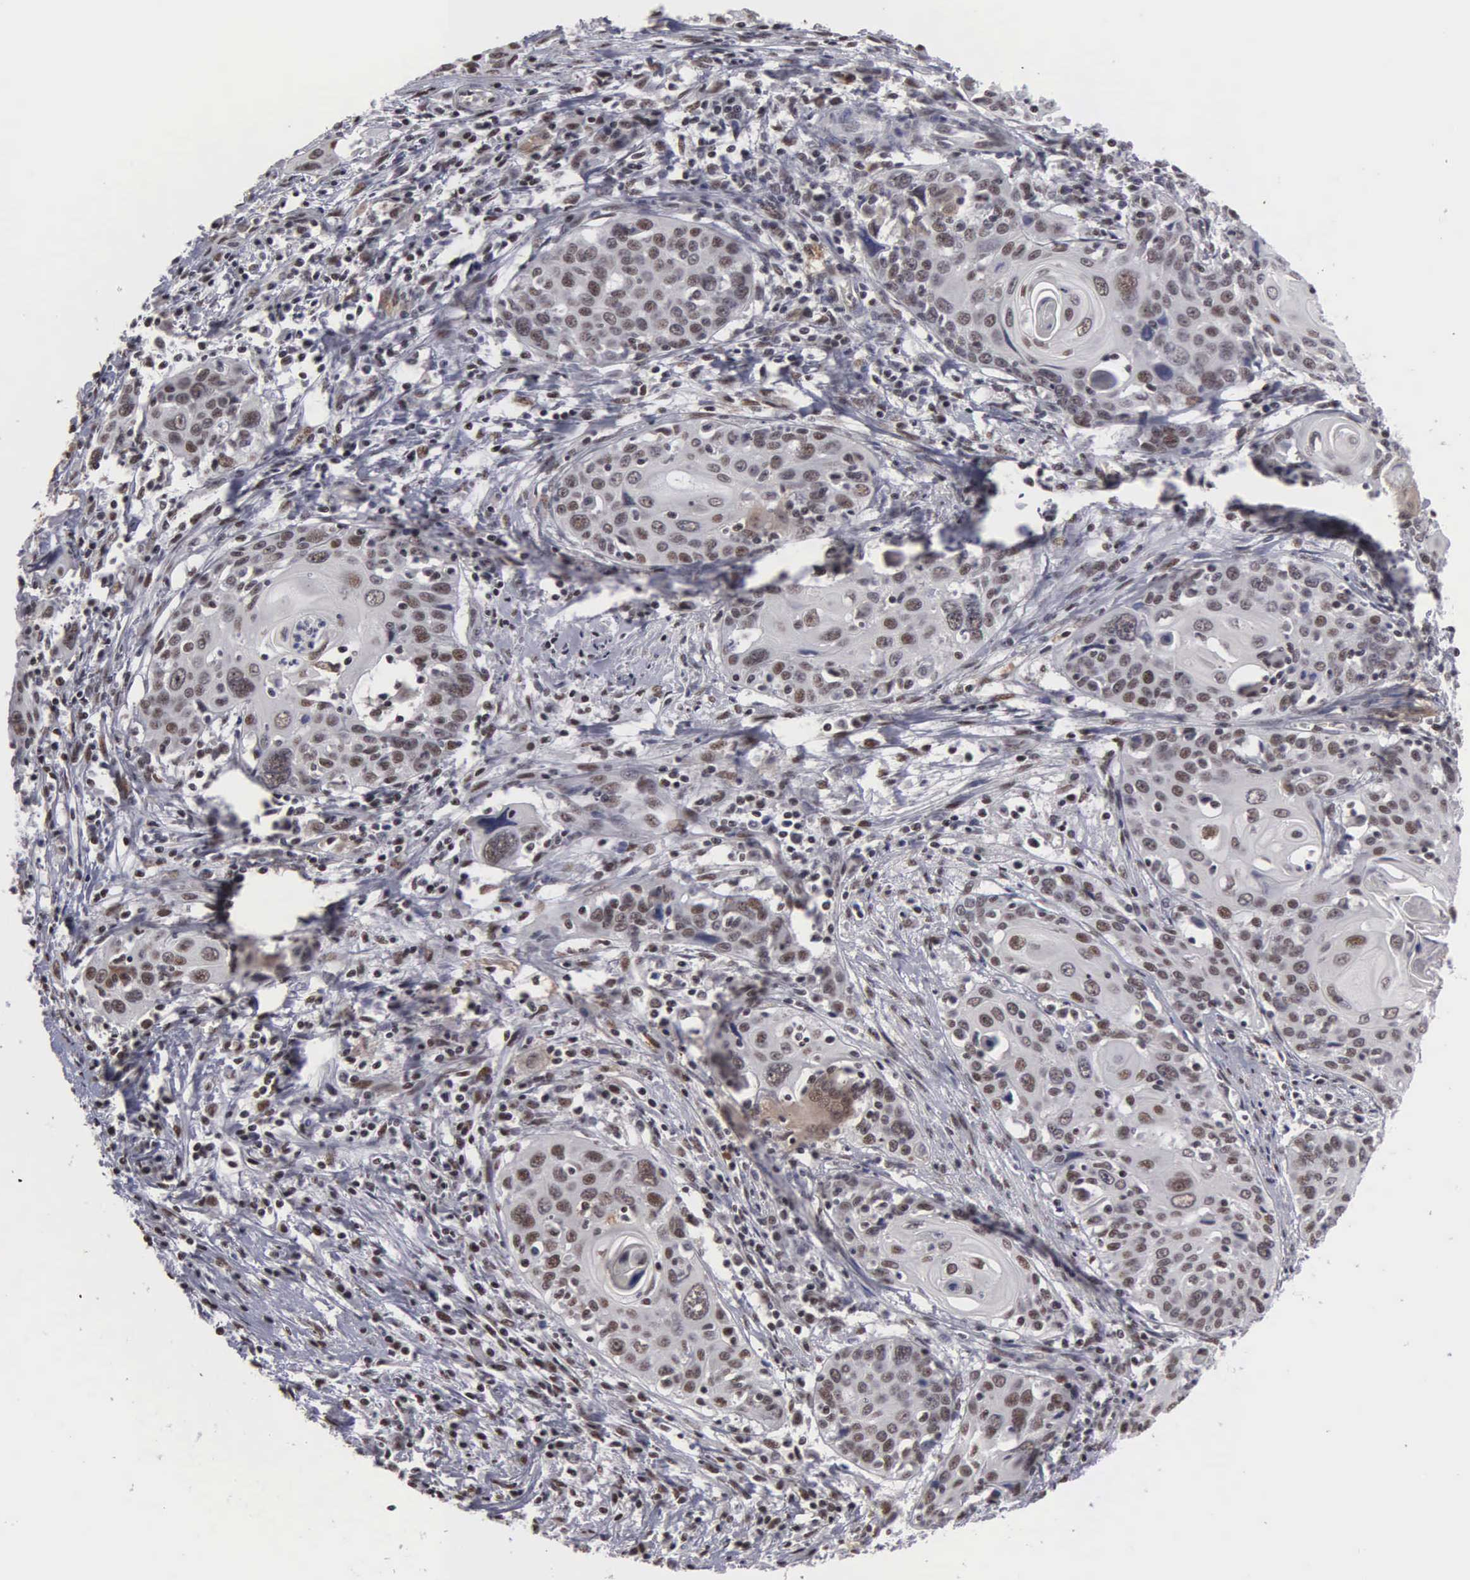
{"staining": {"intensity": "strong", "quantity": ">75%", "location": "nuclear"}, "tissue": "cervical cancer", "cell_type": "Tumor cells", "image_type": "cancer", "snomed": [{"axis": "morphology", "description": "Squamous cell carcinoma, NOS"}, {"axis": "topography", "description": "Cervix"}], "caption": "Immunohistochemistry (IHC) of cervical squamous cell carcinoma exhibits high levels of strong nuclear staining in about >75% of tumor cells.", "gene": "KIAA0586", "patient": {"sex": "female", "age": 54}}